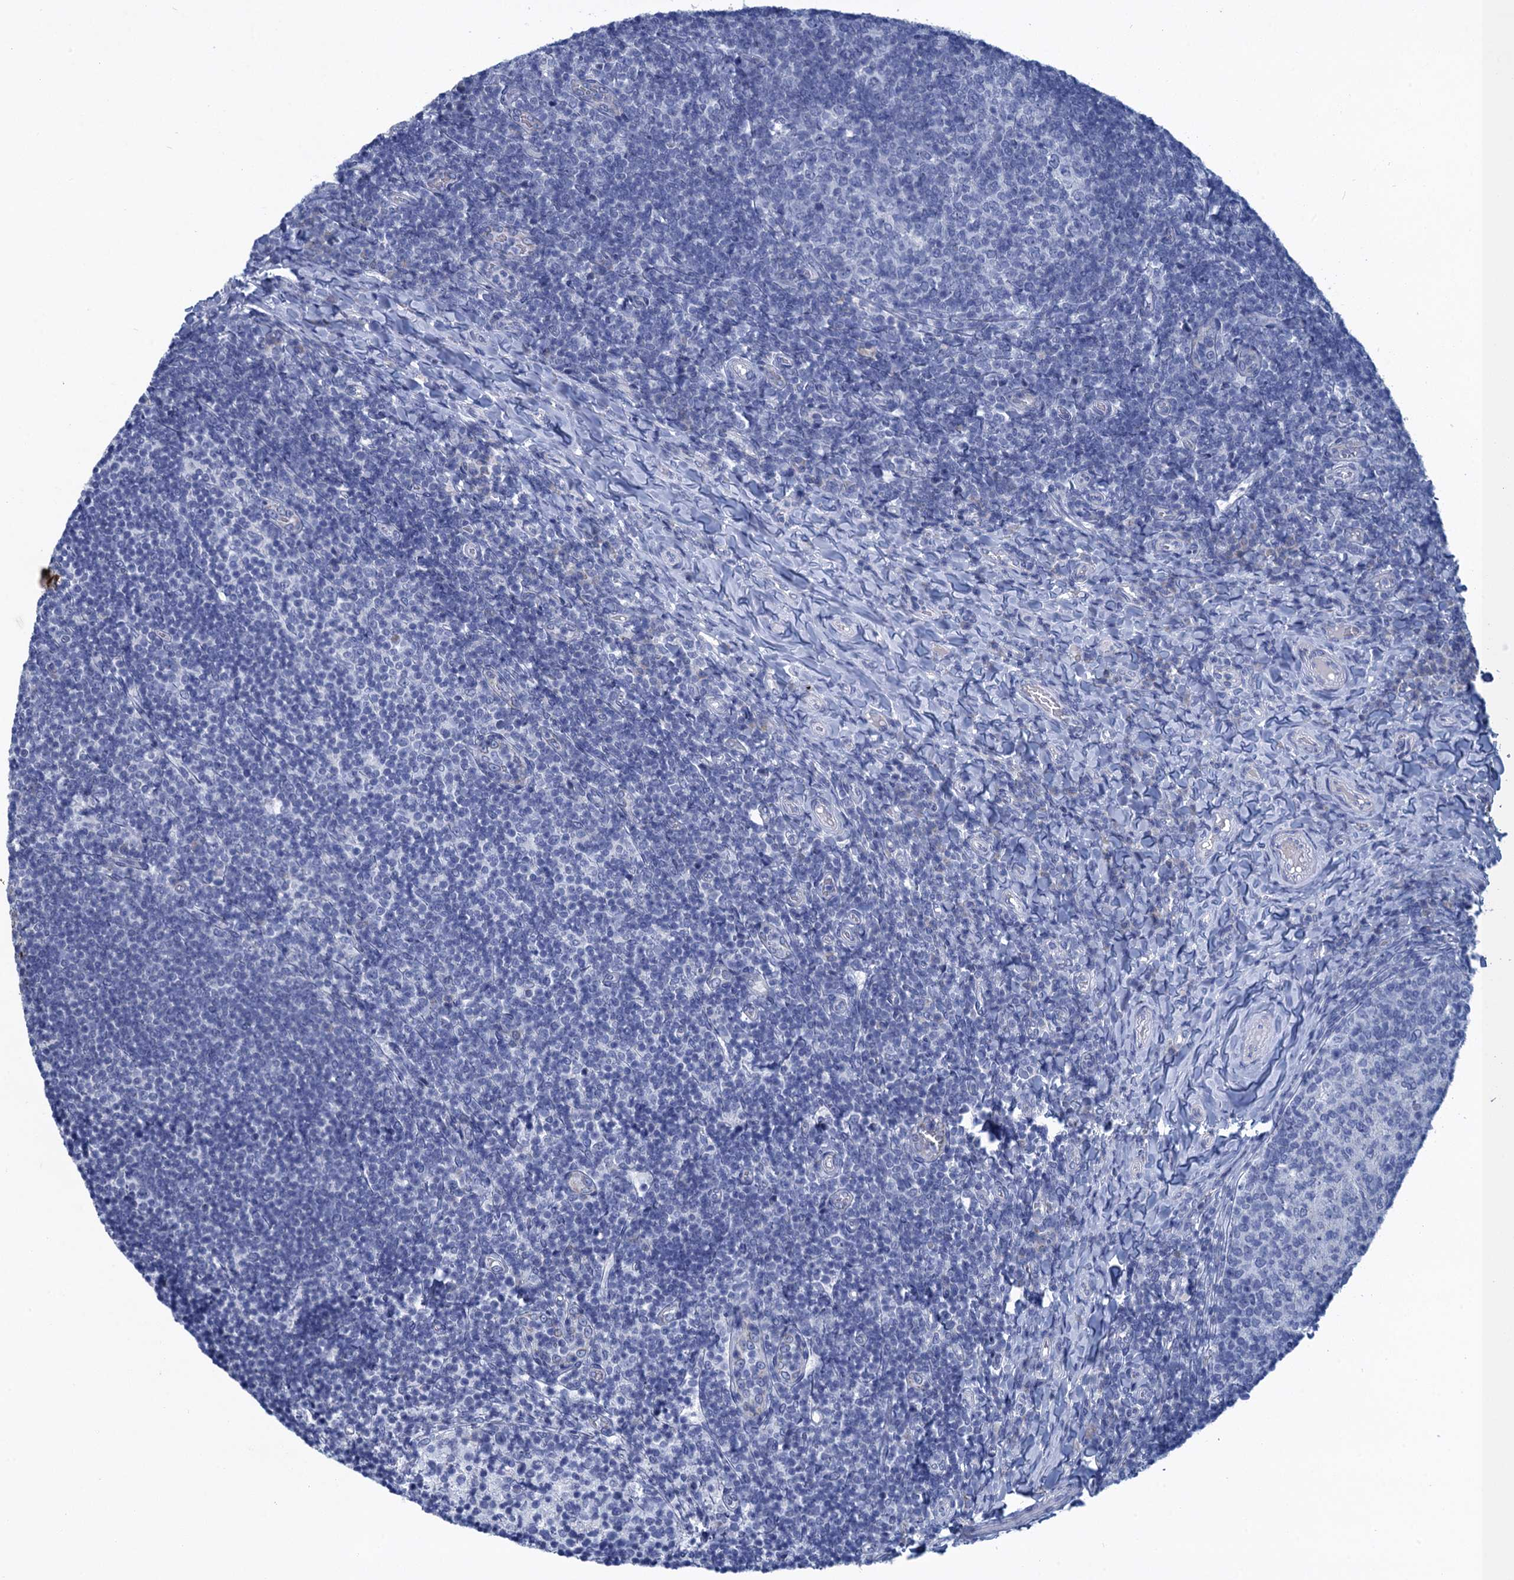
{"staining": {"intensity": "negative", "quantity": "none", "location": "none"}, "tissue": "tonsil", "cell_type": "Germinal center cells", "image_type": "normal", "snomed": [{"axis": "morphology", "description": "Normal tissue, NOS"}, {"axis": "topography", "description": "Tonsil"}], "caption": "DAB immunohistochemical staining of normal tonsil reveals no significant expression in germinal center cells.", "gene": "SCEL", "patient": {"sex": "female", "age": 10}}